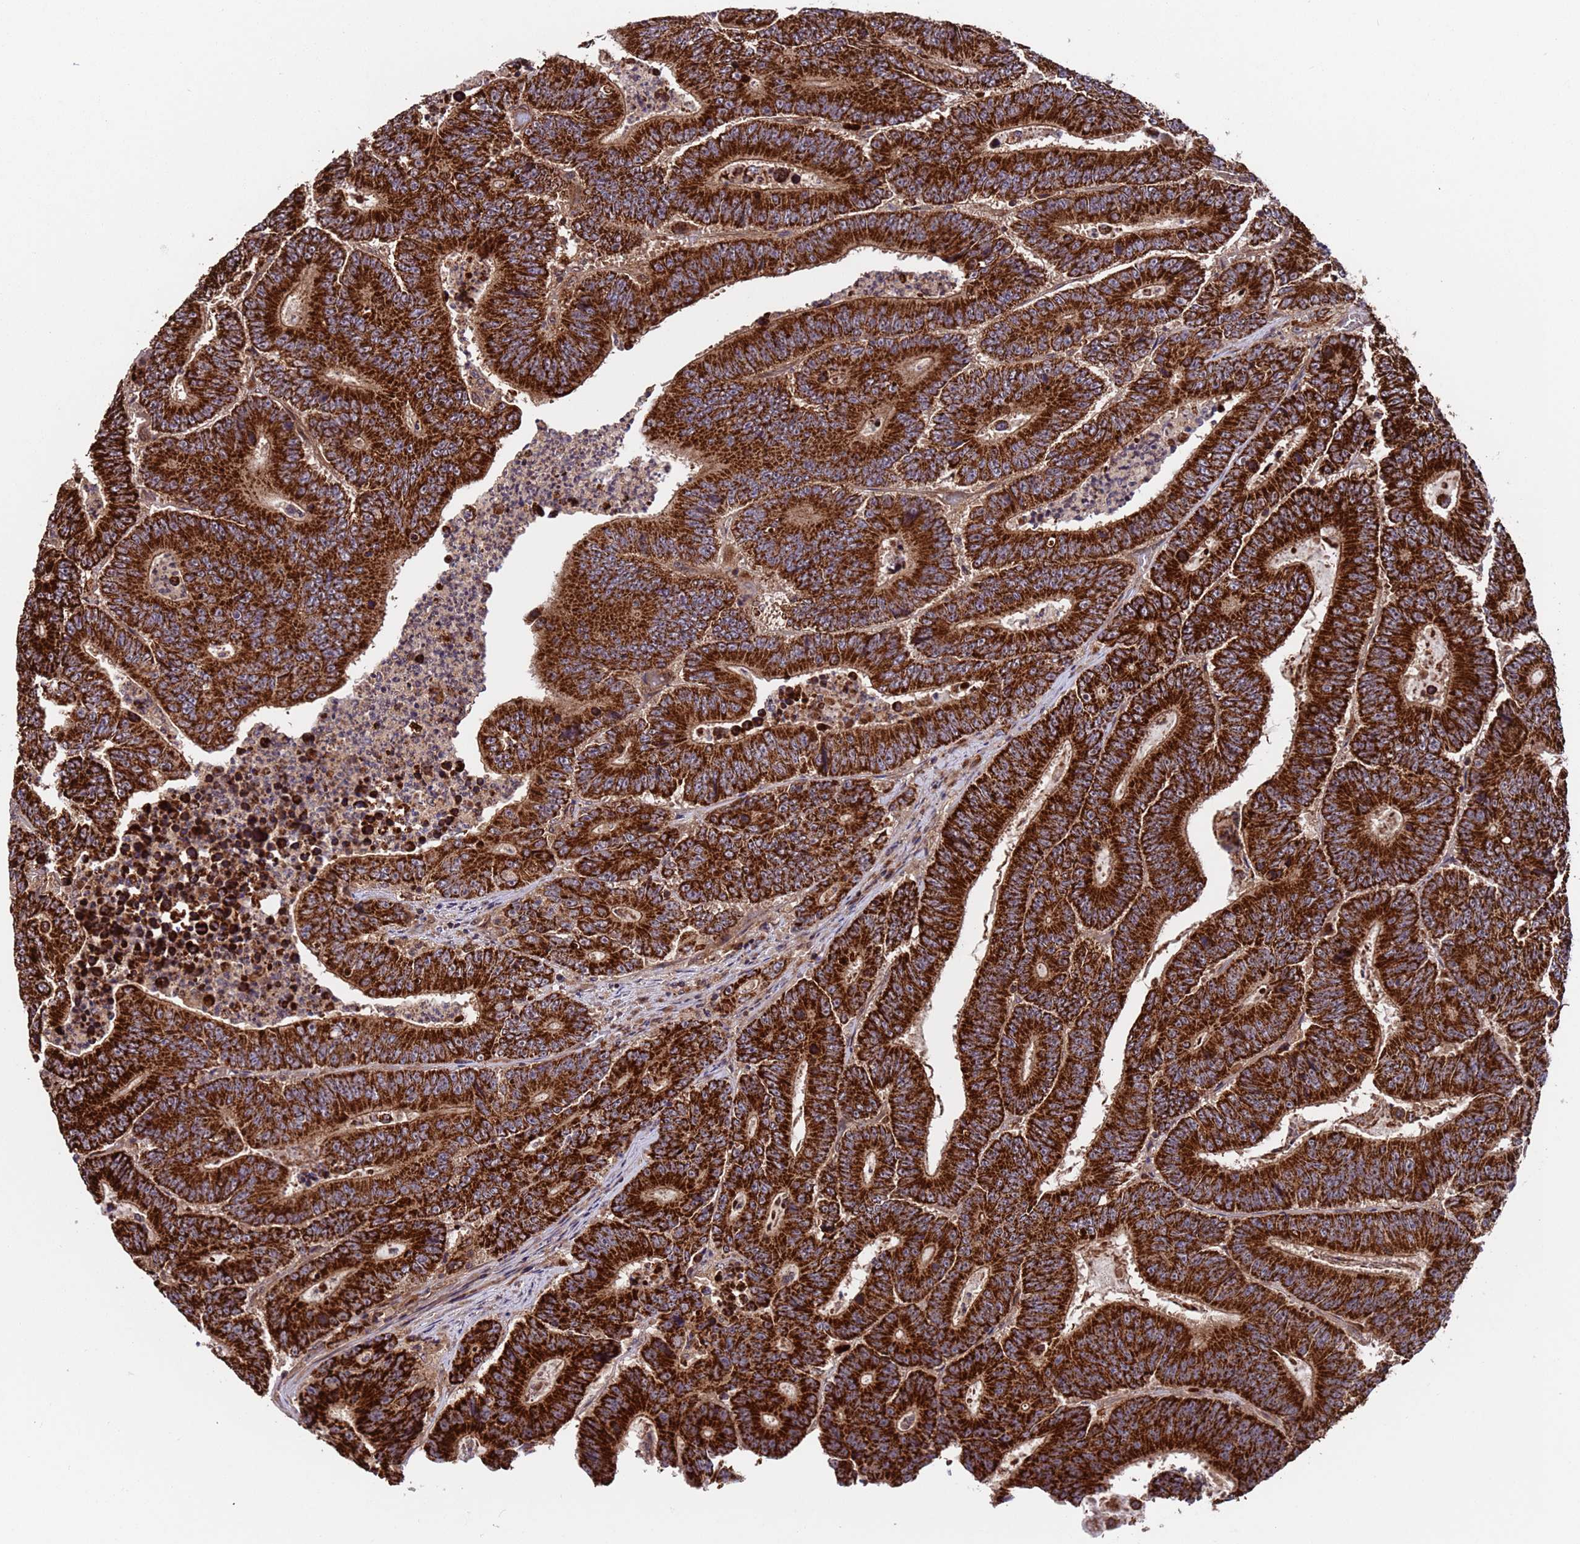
{"staining": {"intensity": "strong", "quantity": ">75%", "location": "cytoplasmic/membranous"}, "tissue": "colorectal cancer", "cell_type": "Tumor cells", "image_type": "cancer", "snomed": [{"axis": "morphology", "description": "Adenocarcinoma, NOS"}, {"axis": "topography", "description": "Colon"}], "caption": "Strong cytoplasmic/membranous expression for a protein is seen in approximately >75% of tumor cells of adenocarcinoma (colorectal) using immunohistochemistry.", "gene": "TSR3", "patient": {"sex": "male", "age": 83}}